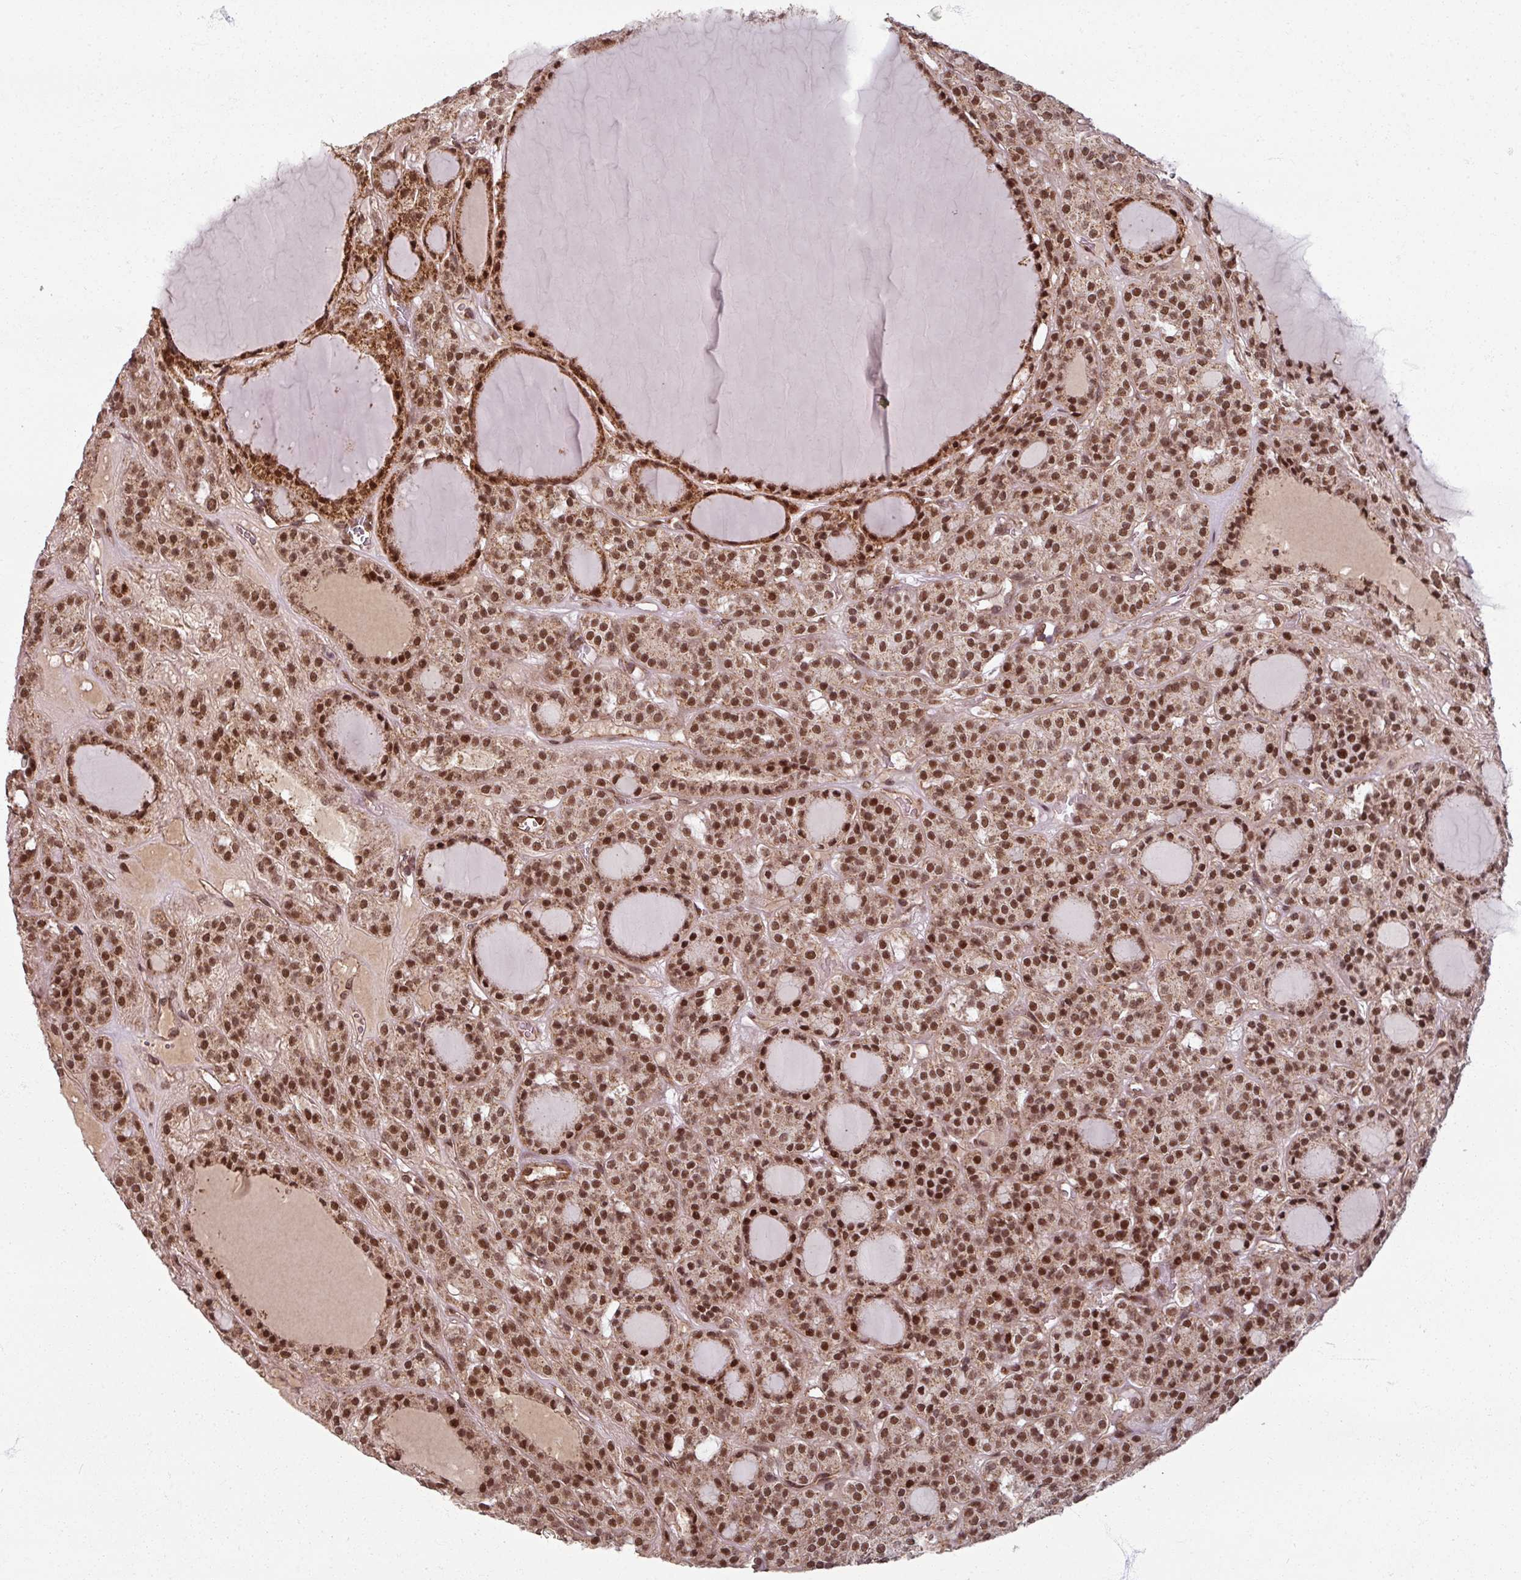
{"staining": {"intensity": "moderate", "quantity": ">75%", "location": "nuclear"}, "tissue": "thyroid cancer", "cell_type": "Tumor cells", "image_type": "cancer", "snomed": [{"axis": "morphology", "description": "Follicular adenoma carcinoma, NOS"}, {"axis": "topography", "description": "Thyroid gland"}], "caption": "A brown stain highlights moderate nuclear expression of a protein in thyroid follicular adenoma carcinoma tumor cells.", "gene": "SWI5", "patient": {"sex": "female", "age": 63}}